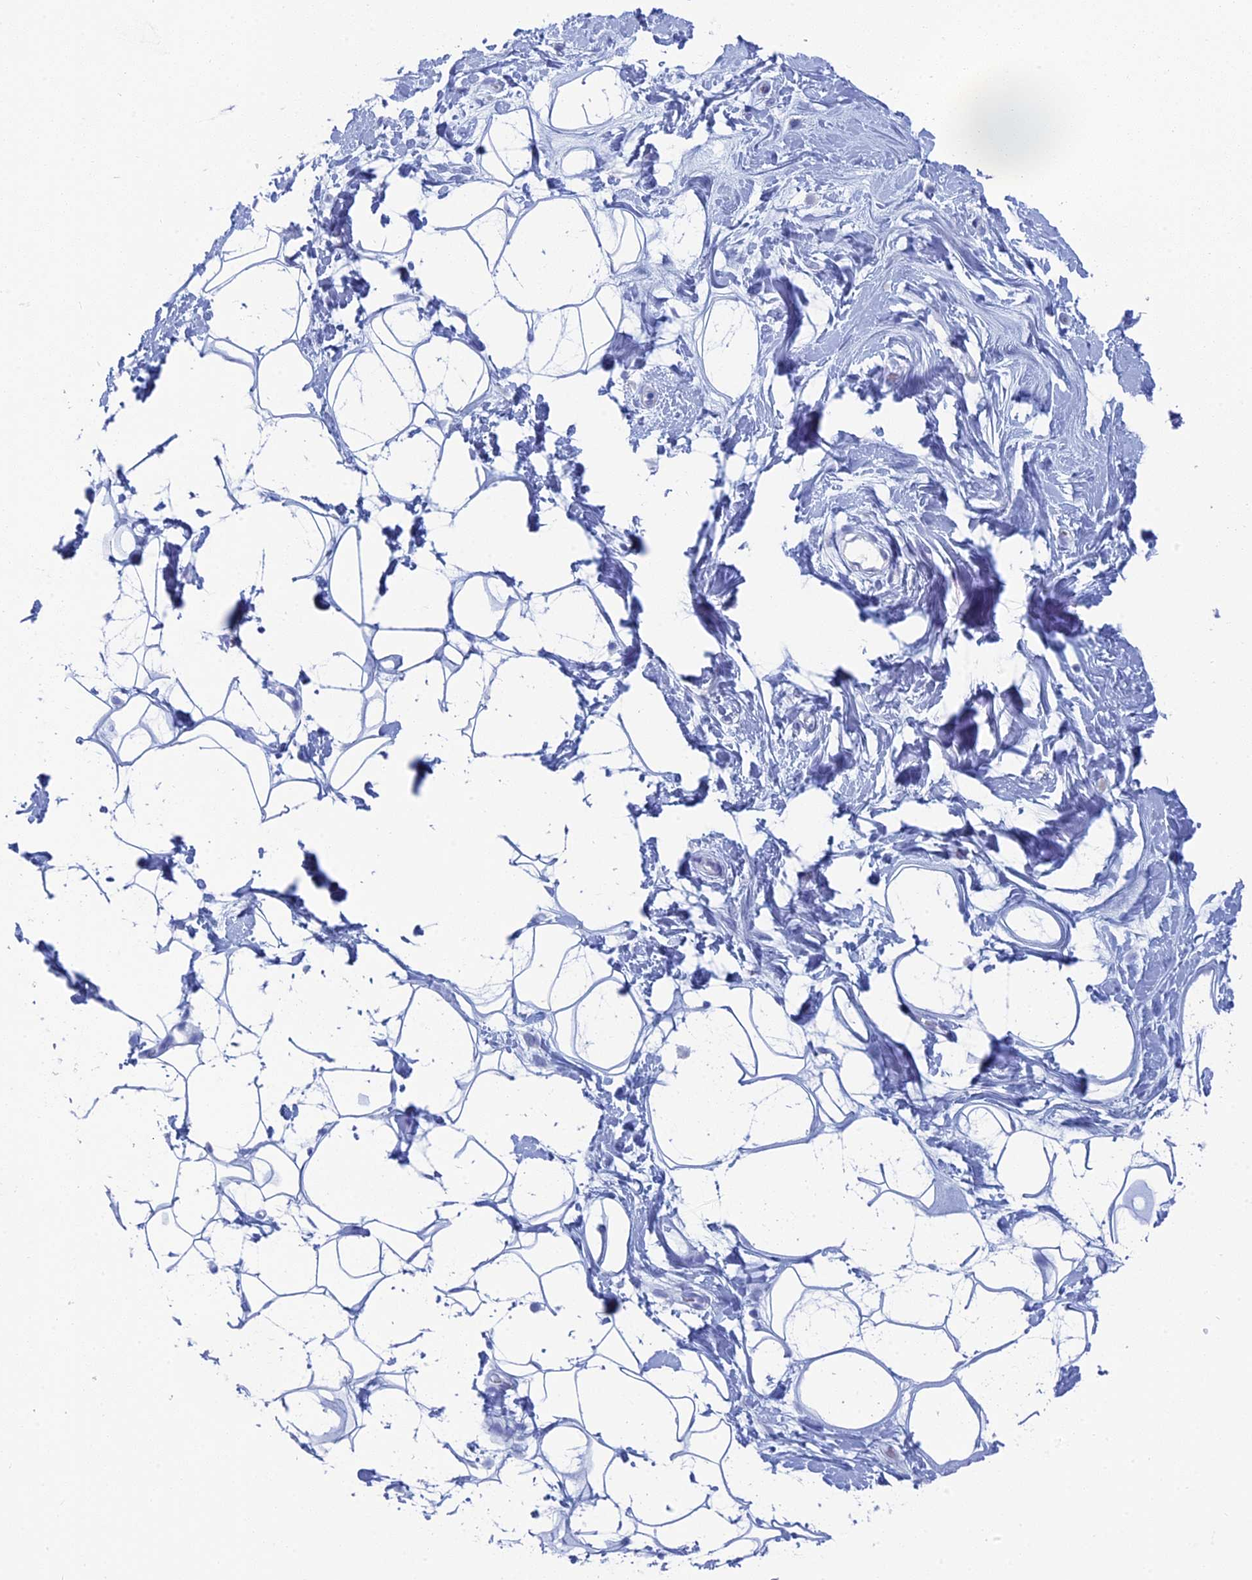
{"staining": {"intensity": "negative", "quantity": "none", "location": "none"}, "tissue": "adipose tissue", "cell_type": "Adipocytes", "image_type": "normal", "snomed": [{"axis": "morphology", "description": "Normal tissue, NOS"}, {"axis": "topography", "description": "Breast"}], "caption": "This micrograph is of benign adipose tissue stained with immunohistochemistry to label a protein in brown with the nuclei are counter-stained blue. There is no positivity in adipocytes.", "gene": "ALMS1", "patient": {"sex": "female", "age": 26}}